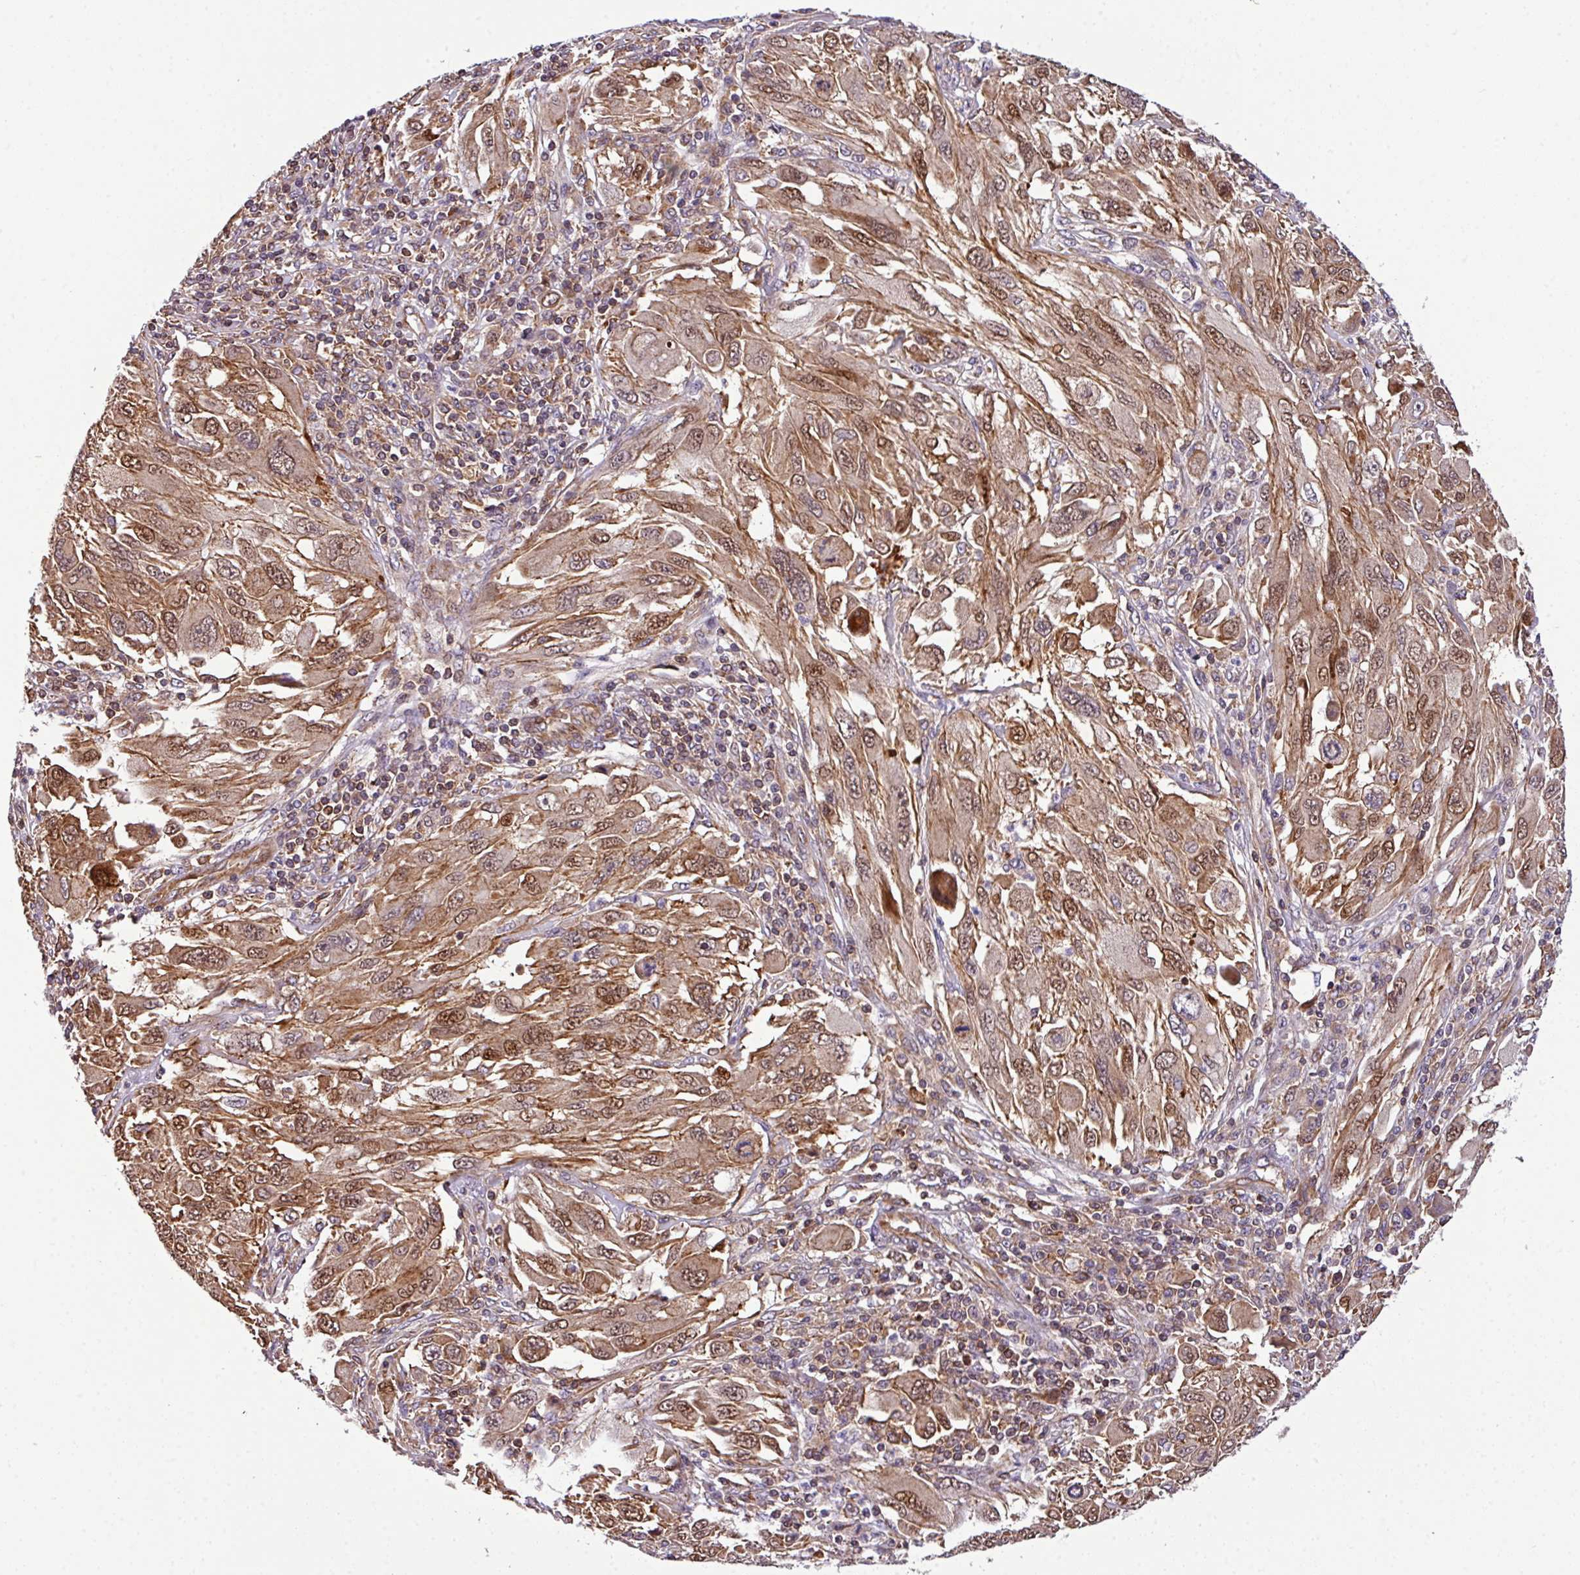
{"staining": {"intensity": "moderate", "quantity": ">75%", "location": "cytoplasmic/membranous,nuclear"}, "tissue": "melanoma", "cell_type": "Tumor cells", "image_type": "cancer", "snomed": [{"axis": "morphology", "description": "Malignant melanoma, NOS"}, {"axis": "topography", "description": "Skin"}], "caption": "IHC of malignant melanoma exhibits medium levels of moderate cytoplasmic/membranous and nuclear staining in approximately >75% of tumor cells.", "gene": "CASS4", "patient": {"sex": "female", "age": 91}}